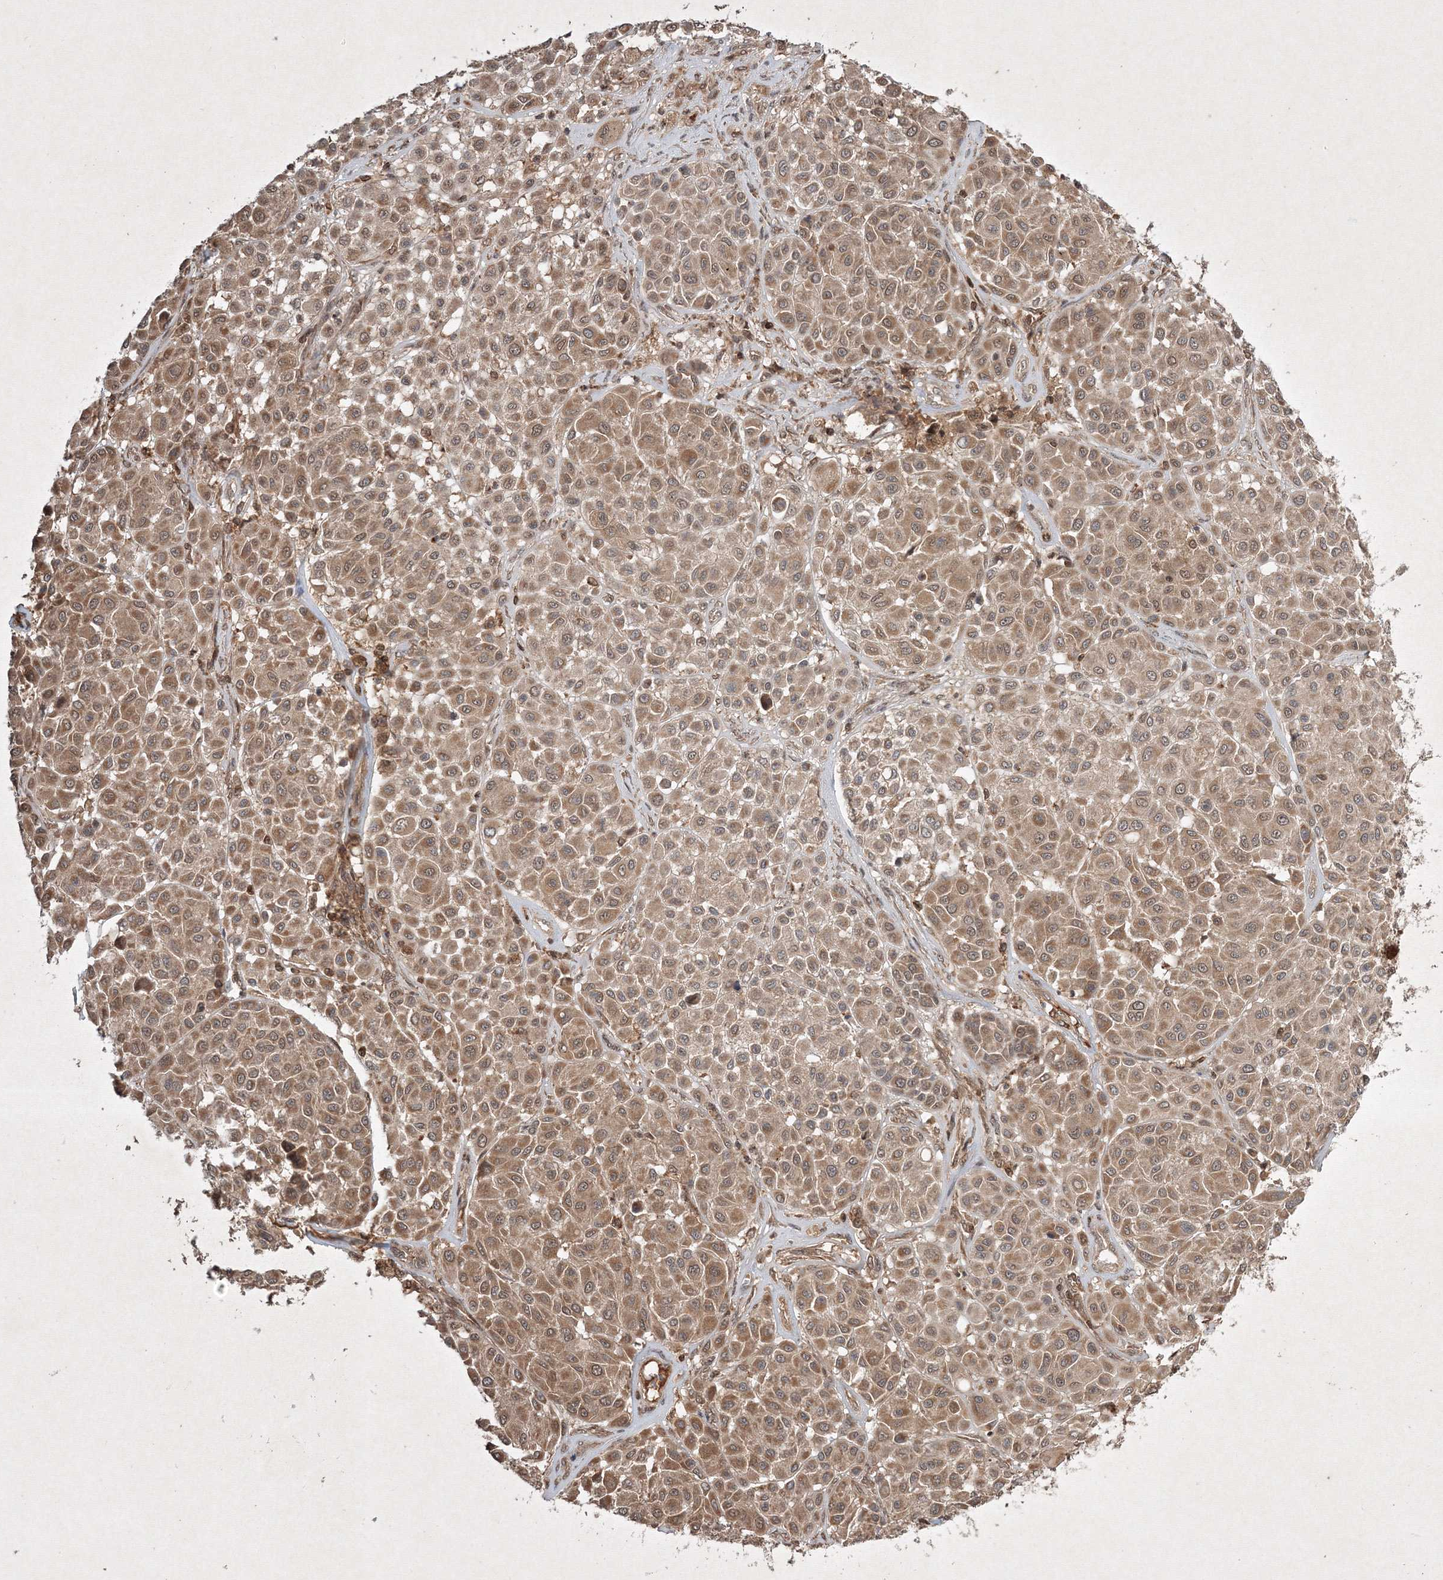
{"staining": {"intensity": "moderate", "quantity": ">75%", "location": "cytoplasmic/membranous"}, "tissue": "melanoma", "cell_type": "Tumor cells", "image_type": "cancer", "snomed": [{"axis": "morphology", "description": "Malignant melanoma, Metastatic site"}, {"axis": "topography", "description": "Soft tissue"}], "caption": "An immunohistochemistry (IHC) micrograph of neoplastic tissue is shown. Protein staining in brown labels moderate cytoplasmic/membranous positivity in melanoma within tumor cells.", "gene": "PLTP", "patient": {"sex": "male", "age": 41}}